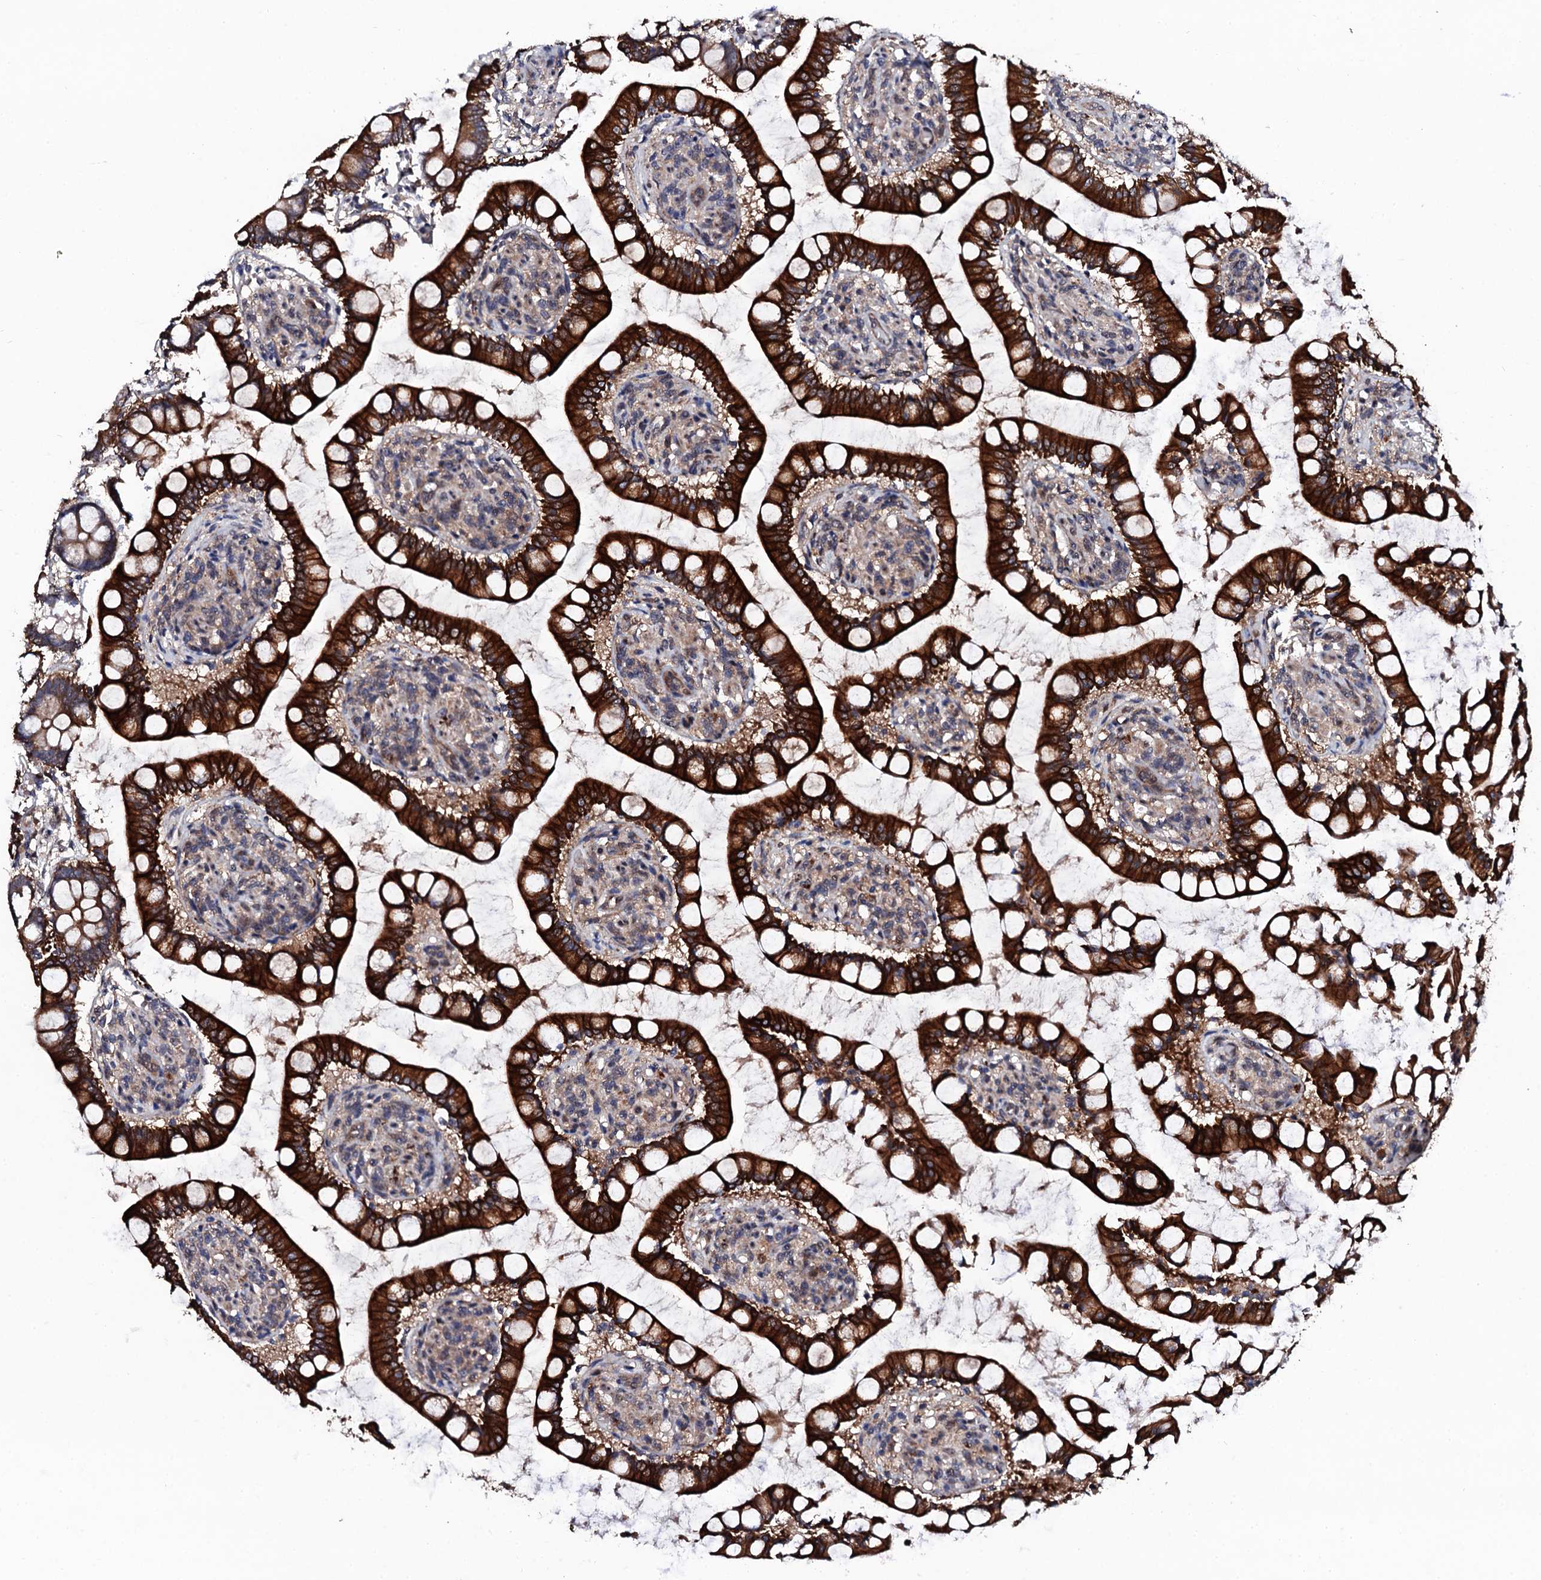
{"staining": {"intensity": "strong", "quantity": ">75%", "location": "cytoplasmic/membranous"}, "tissue": "small intestine", "cell_type": "Glandular cells", "image_type": "normal", "snomed": [{"axis": "morphology", "description": "Normal tissue, NOS"}, {"axis": "topography", "description": "Small intestine"}], "caption": "Glandular cells display strong cytoplasmic/membranous staining in about >75% of cells in normal small intestine. Immunohistochemistry stains the protein of interest in brown and the nuclei are stained blue.", "gene": "IP6K1", "patient": {"sex": "male", "age": 52}}